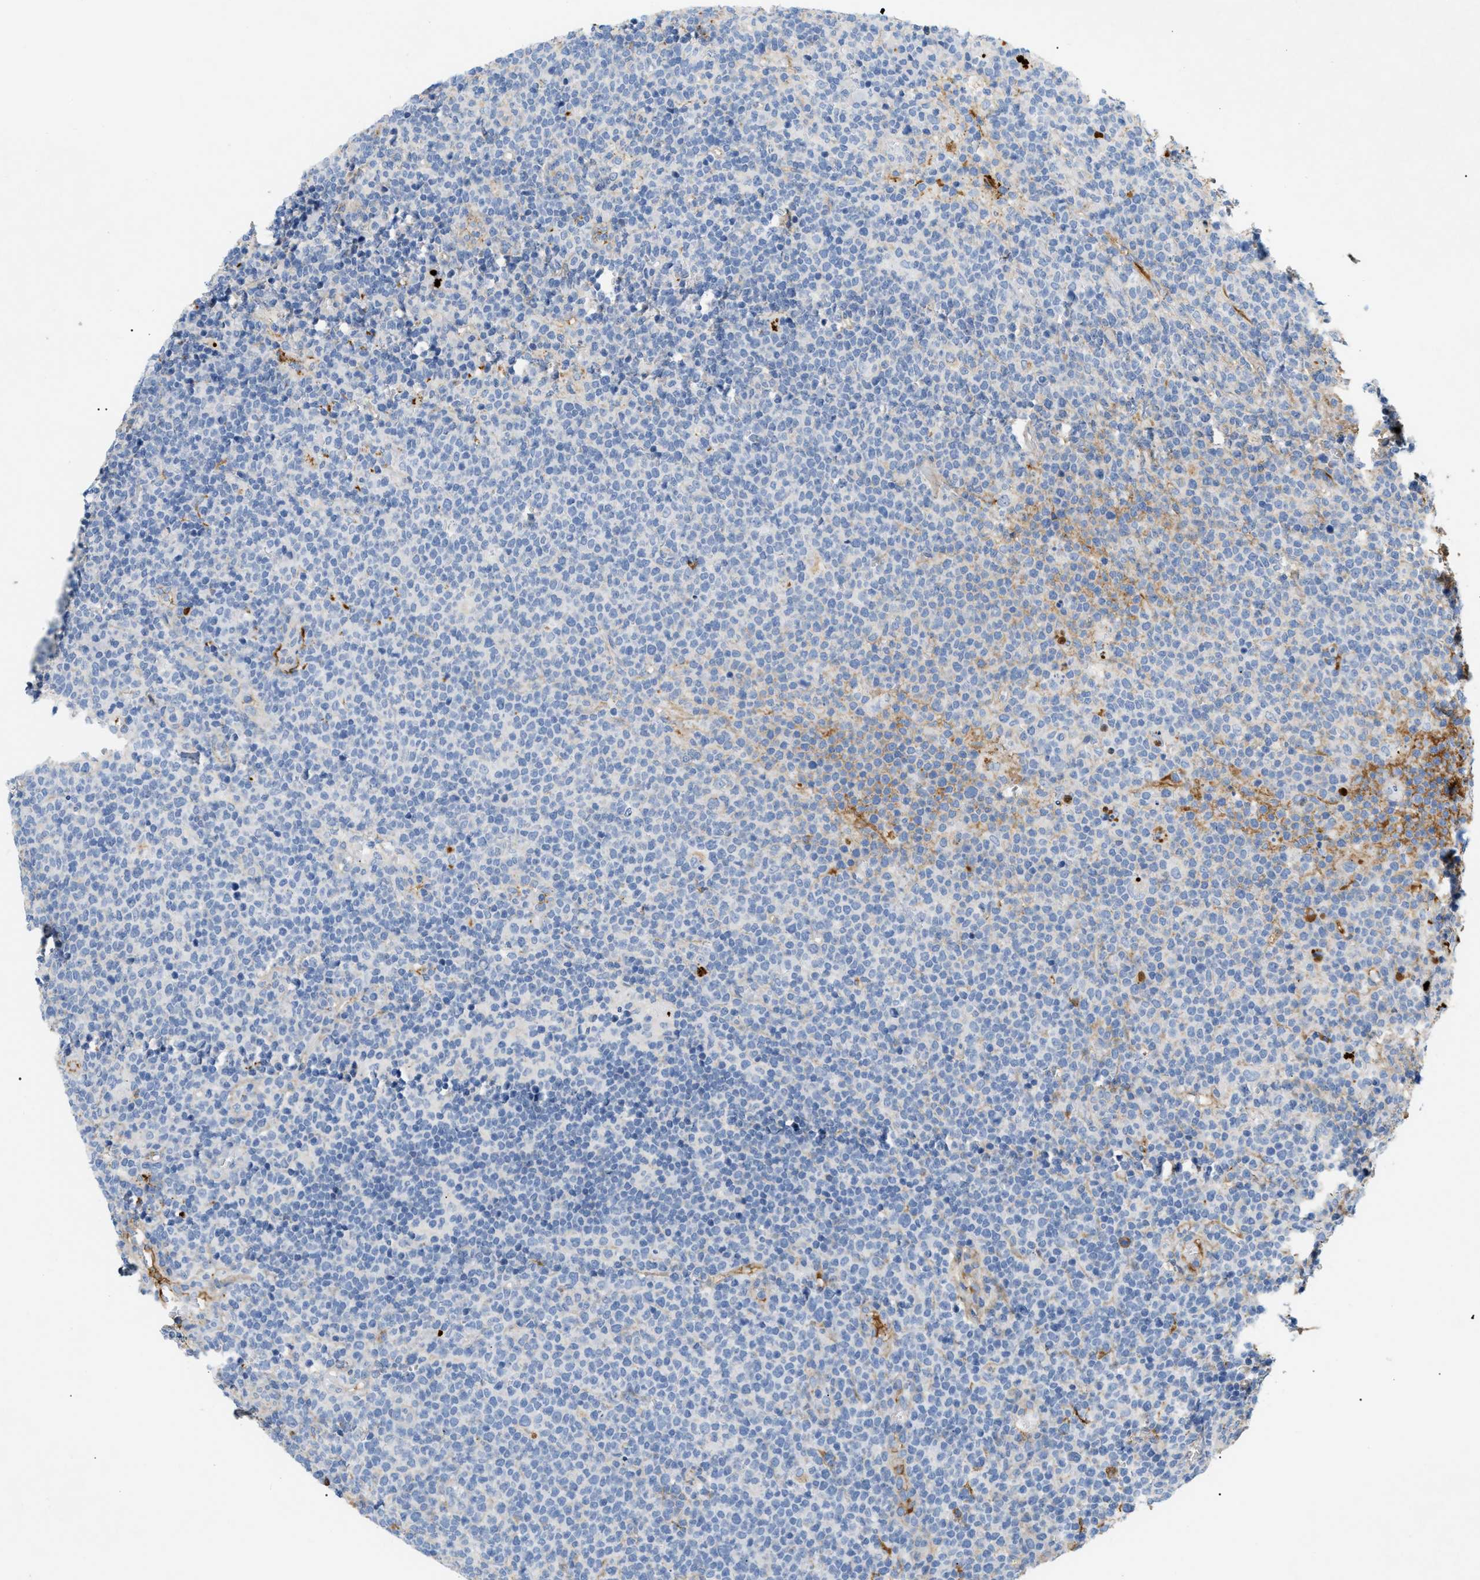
{"staining": {"intensity": "moderate", "quantity": "<25%", "location": "cytoplasmic/membranous"}, "tissue": "lymphoma", "cell_type": "Tumor cells", "image_type": "cancer", "snomed": [{"axis": "morphology", "description": "Malignant lymphoma, non-Hodgkin's type, High grade"}, {"axis": "topography", "description": "Lymph node"}], "caption": "High-magnification brightfield microscopy of malignant lymphoma, non-Hodgkin's type (high-grade) stained with DAB (brown) and counterstained with hematoxylin (blue). tumor cells exhibit moderate cytoplasmic/membranous expression is appreciated in about<25% of cells. (Brightfield microscopy of DAB IHC at high magnification).", "gene": "CFH", "patient": {"sex": "male", "age": 61}}